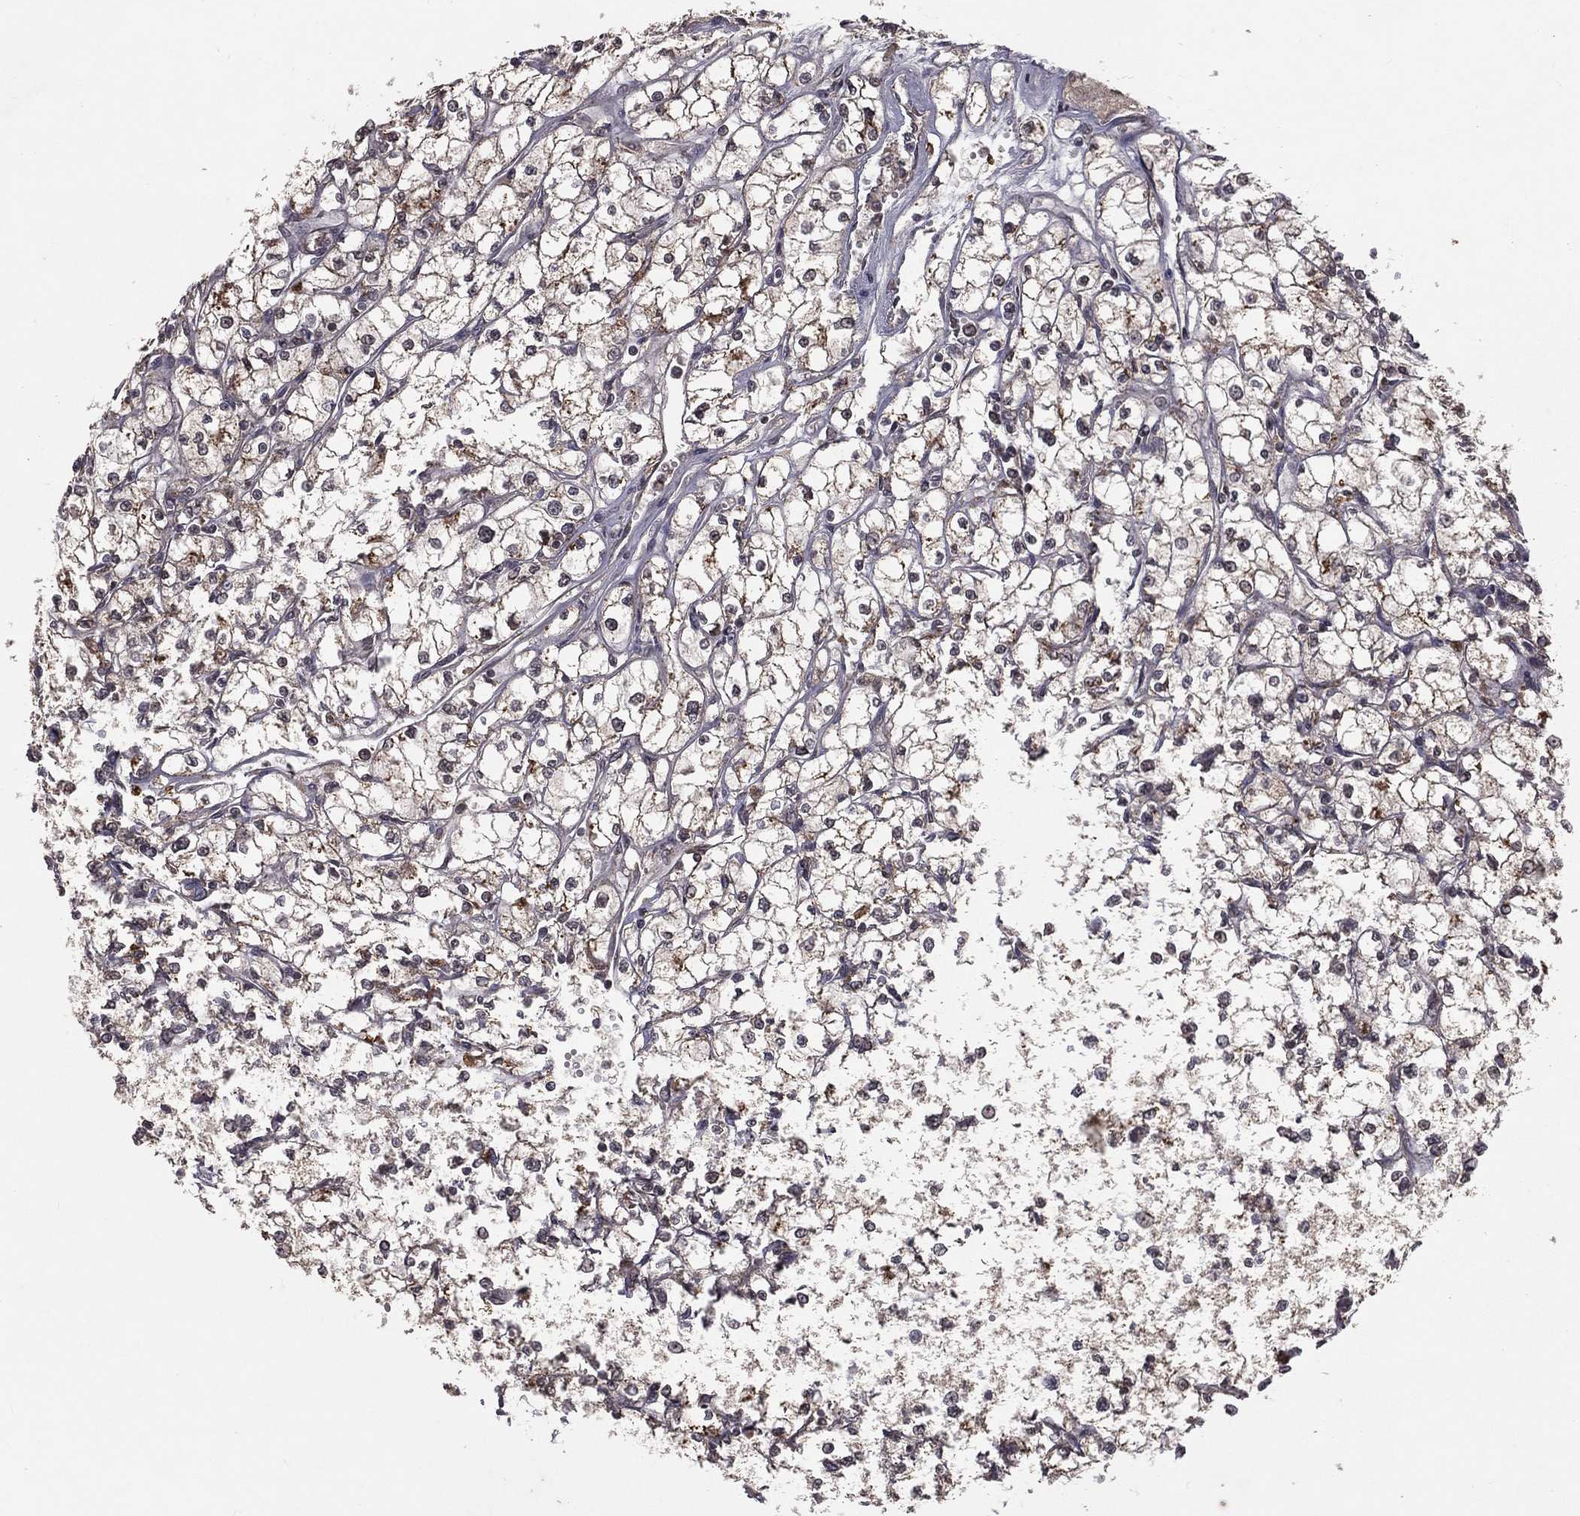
{"staining": {"intensity": "moderate", "quantity": "<25%", "location": "cytoplasmic/membranous"}, "tissue": "renal cancer", "cell_type": "Tumor cells", "image_type": "cancer", "snomed": [{"axis": "morphology", "description": "Adenocarcinoma, NOS"}, {"axis": "topography", "description": "Kidney"}], "caption": "Renal adenocarcinoma stained with DAB IHC demonstrates low levels of moderate cytoplasmic/membranous expression in approximately <25% of tumor cells.", "gene": "ZDHHC15", "patient": {"sex": "male", "age": 67}}